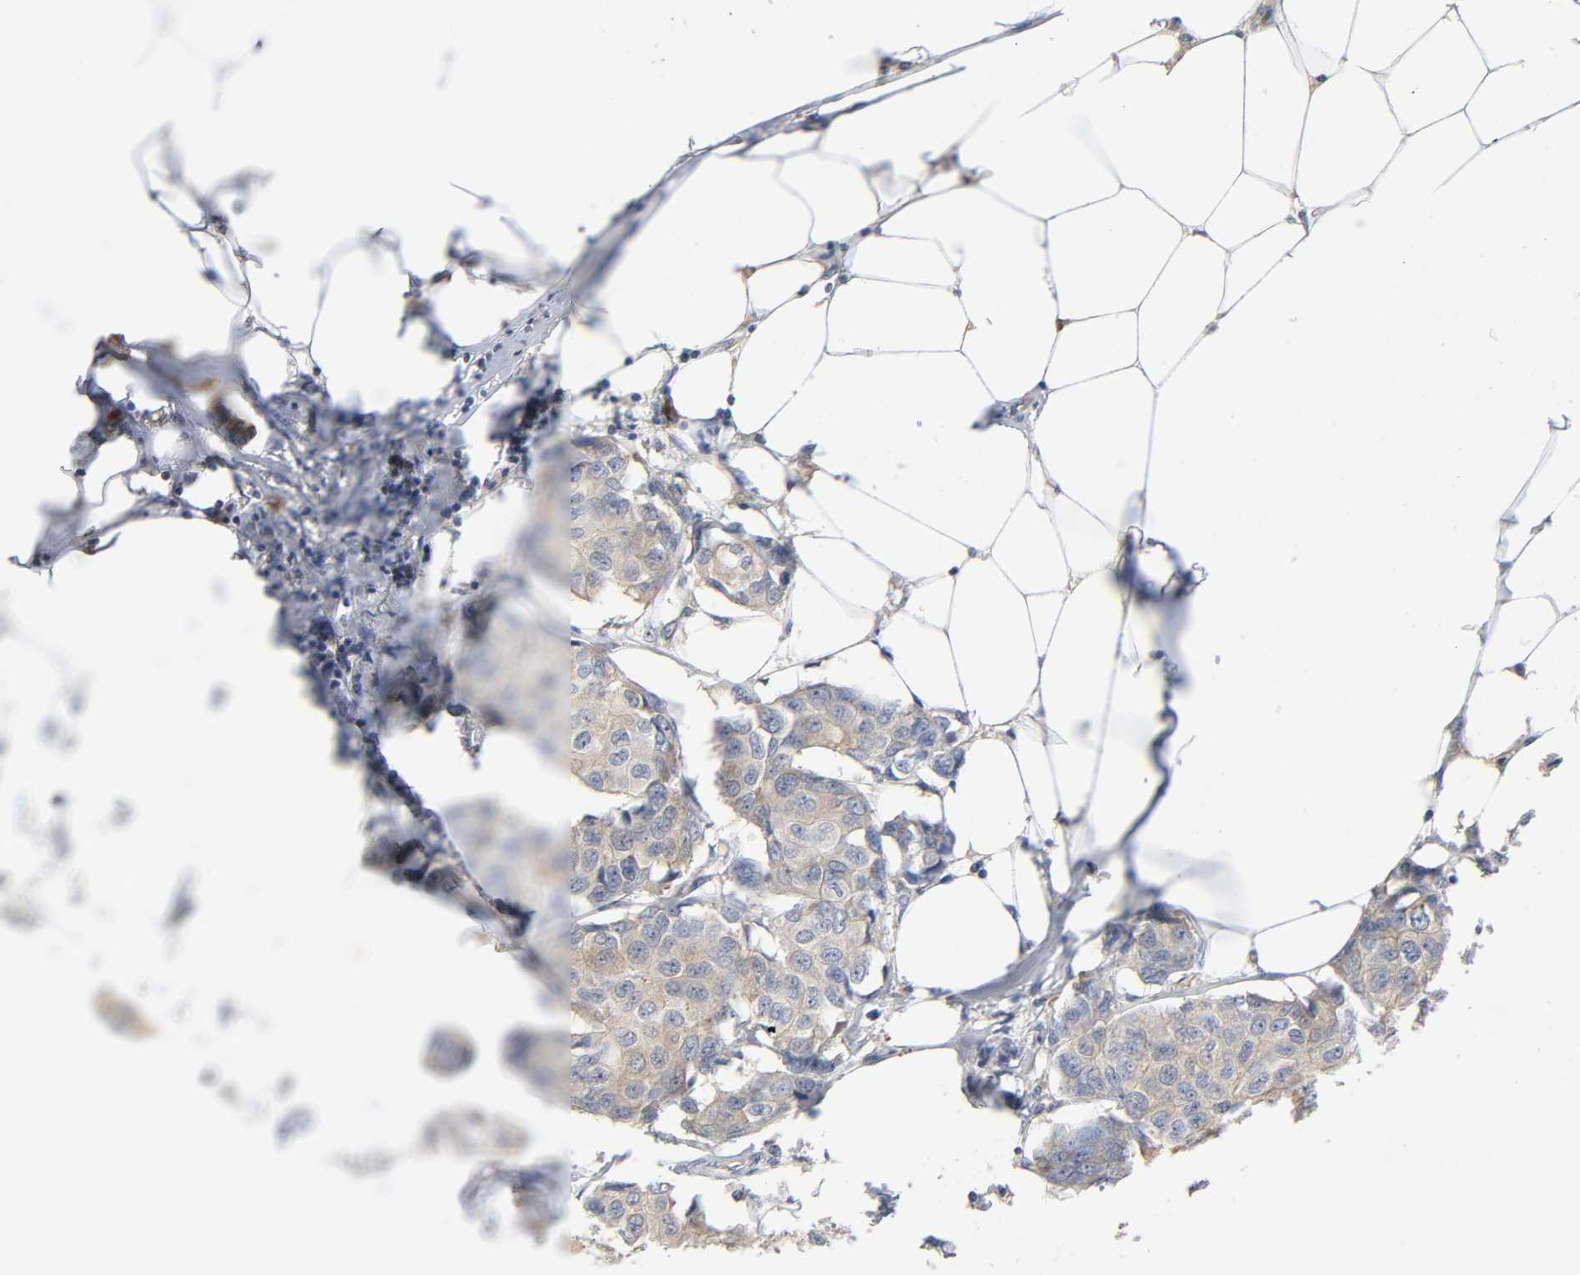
{"staining": {"intensity": "weak", "quantity": ">75%", "location": "cytoplasmic/membranous"}, "tissue": "breast cancer", "cell_type": "Tumor cells", "image_type": "cancer", "snomed": [{"axis": "morphology", "description": "Duct carcinoma"}, {"axis": "topography", "description": "Breast"}], "caption": "Immunohistochemical staining of human breast intraductal carcinoma exhibits weak cytoplasmic/membranous protein positivity in approximately >75% of tumor cells.", "gene": "SCHIP1", "patient": {"sex": "female", "age": 80}}